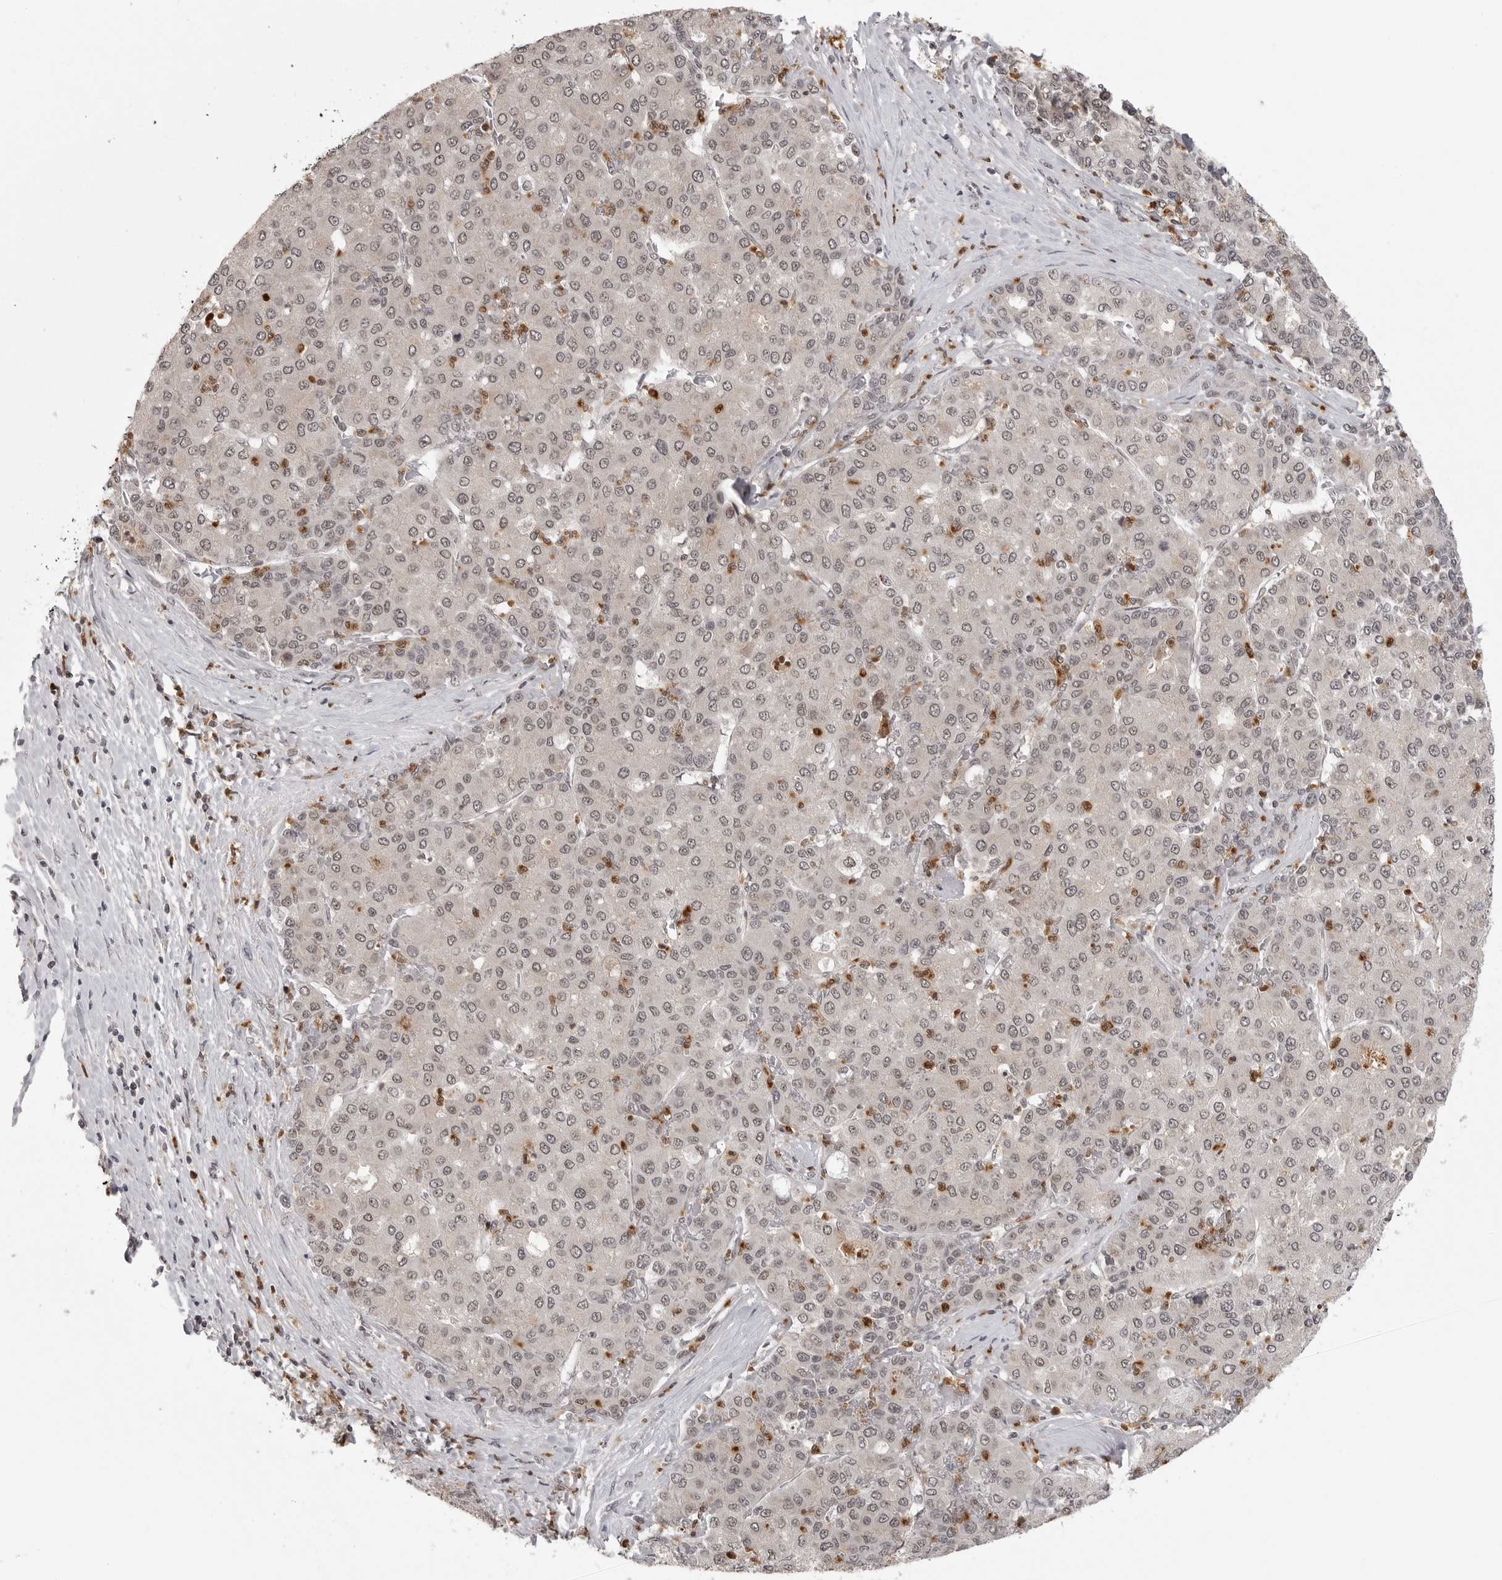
{"staining": {"intensity": "weak", "quantity": "25%-75%", "location": "nuclear"}, "tissue": "liver cancer", "cell_type": "Tumor cells", "image_type": "cancer", "snomed": [{"axis": "morphology", "description": "Carcinoma, Hepatocellular, NOS"}, {"axis": "topography", "description": "Liver"}], "caption": "Approximately 25%-75% of tumor cells in human liver cancer show weak nuclear protein staining as visualized by brown immunohistochemical staining.", "gene": "PEG3", "patient": {"sex": "male", "age": 65}}